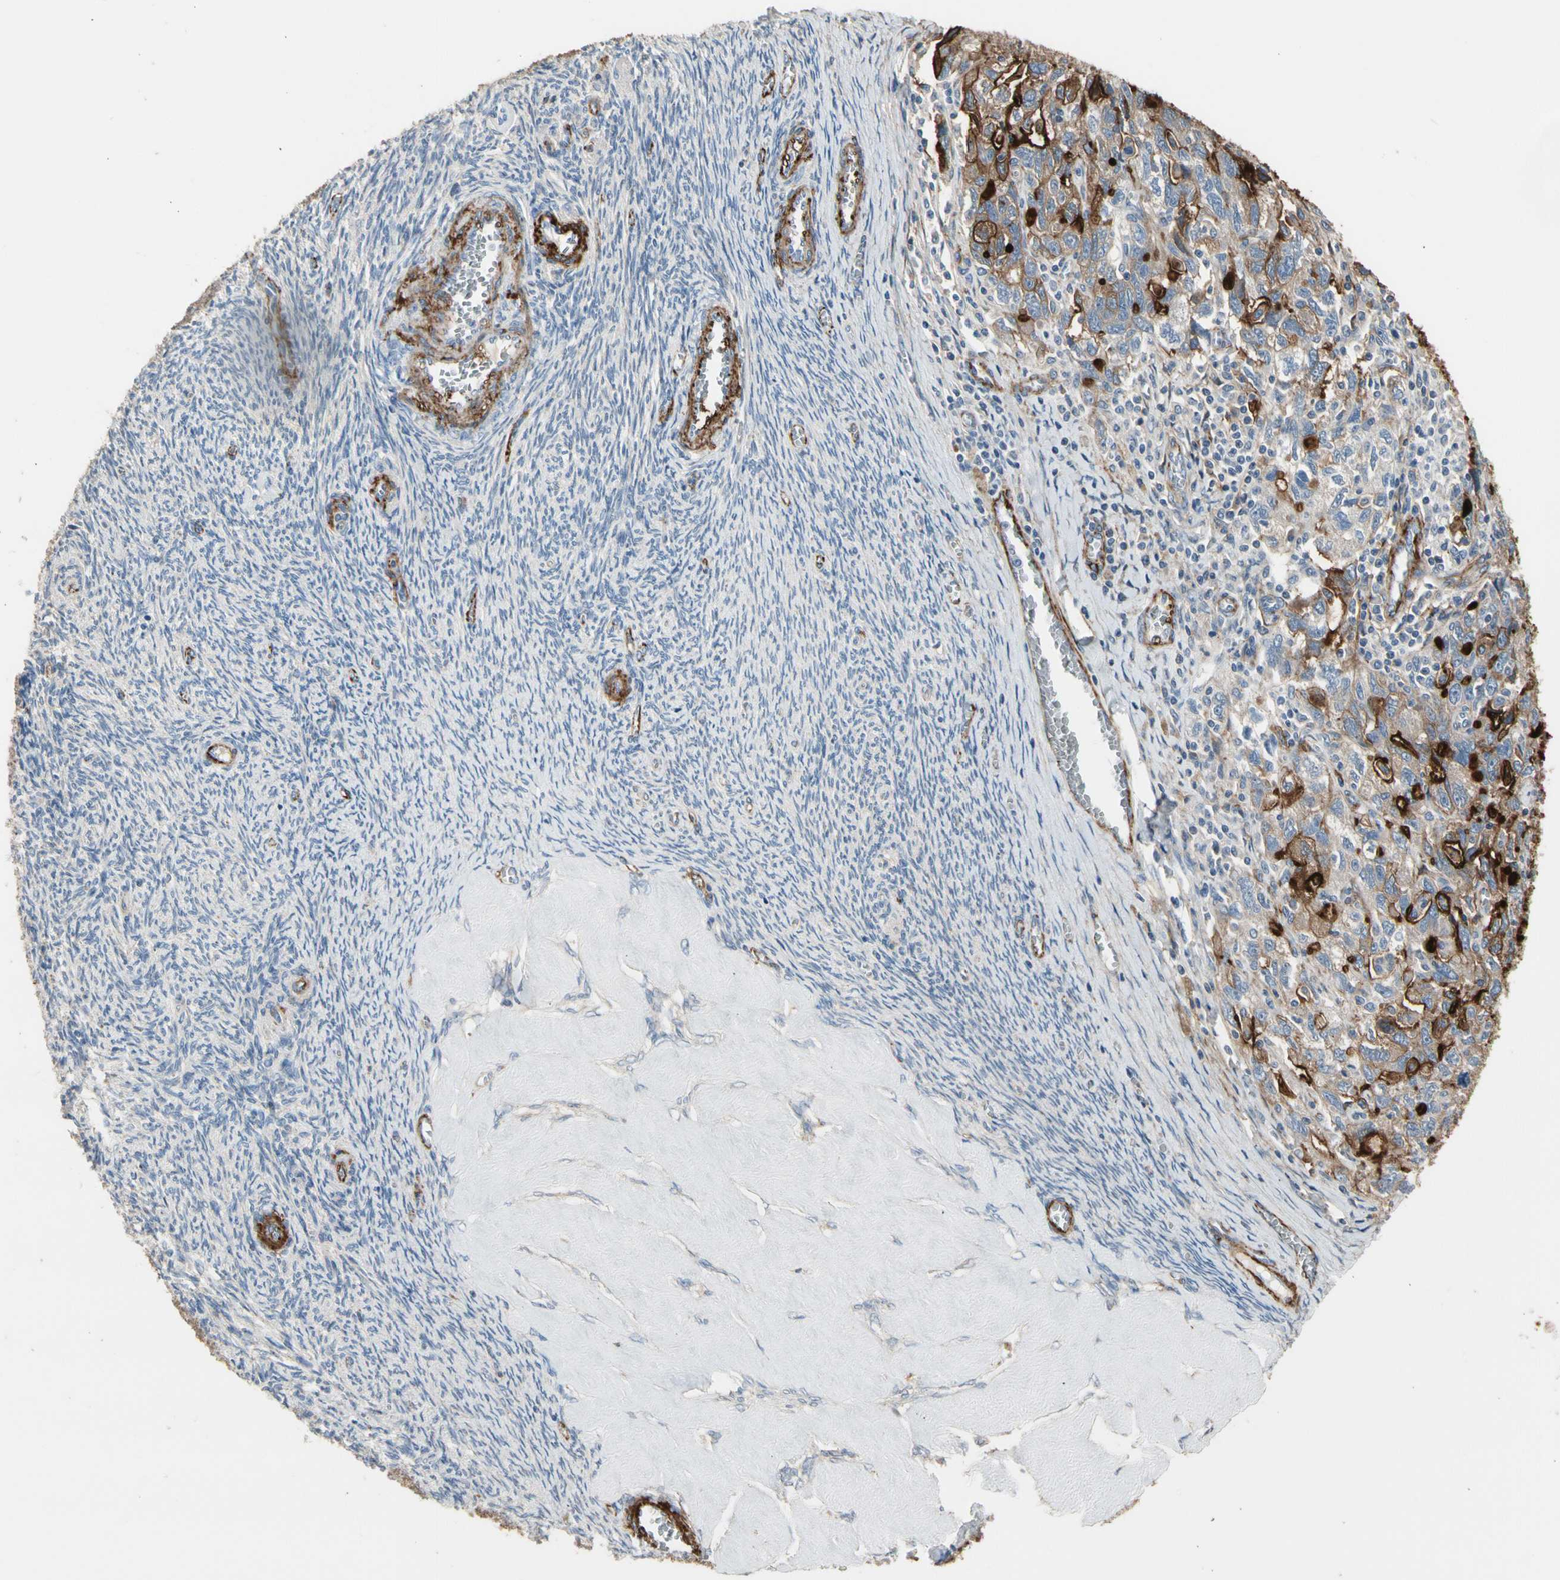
{"staining": {"intensity": "strong", "quantity": ">75%", "location": "cytoplasmic/membranous"}, "tissue": "ovarian cancer", "cell_type": "Tumor cells", "image_type": "cancer", "snomed": [{"axis": "morphology", "description": "Carcinoma, NOS"}, {"axis": "morphology", "description": "Cystadenocarcinoma, serous, NOS"}, {"axis": "topography", "description": "Ovary"}], "caption": "A micrograph of ovarian cancer (serous cystadenocarcinoma) stained for a protein shows strong cytoplasmic/membranous brown staining in tumor cells.", "gene": "SUSD2", "patient": {"sex": "female", "age": 69}}